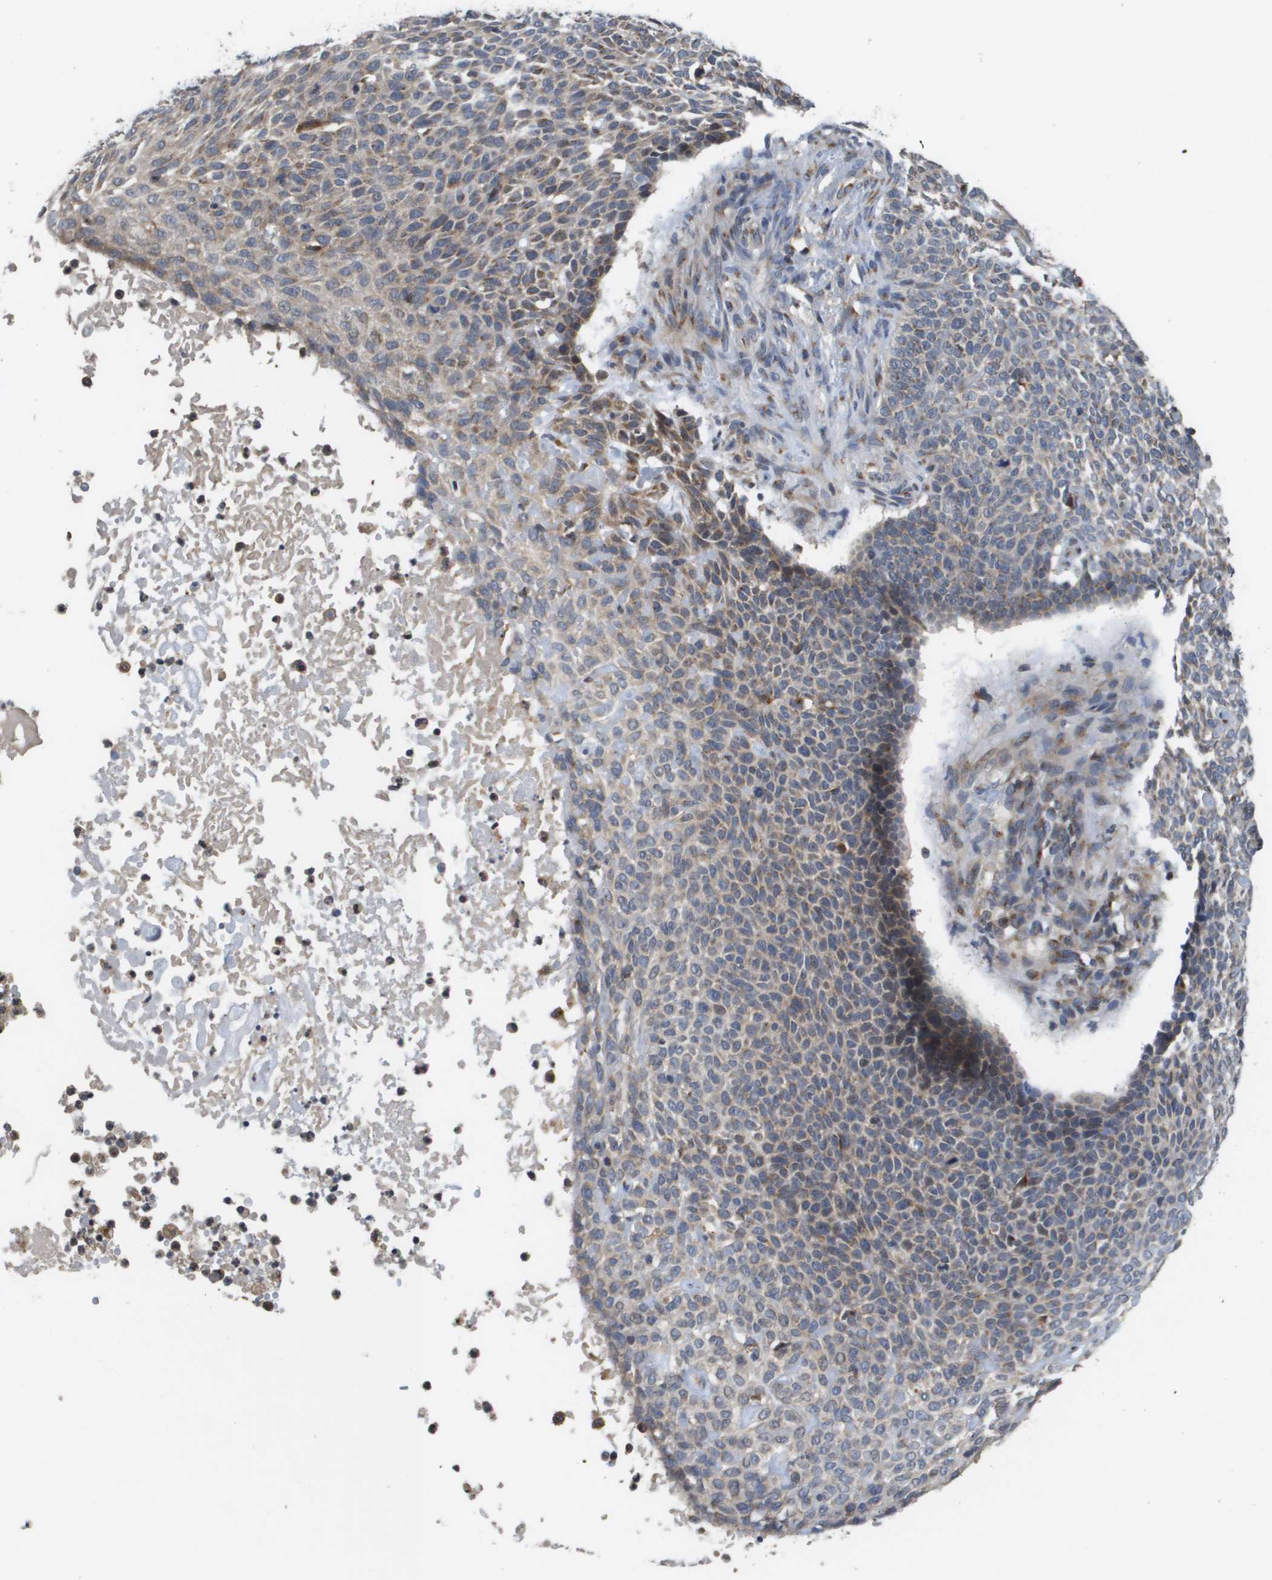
{"staining": {"intensity": "weak", "quantity": "<25%", "location": "cytoplasmic/membranous"}, "tissue": "skin cancer", "cell_type": "Tumor cells", "image_type": "cancer", "snomed": [{"axis": "morphology", "description": "Normal tissue, NOS"}, {"axis": "morphology", "description": "Basal cell carcinoma"}, {"axis": "topography", "description": "Skin"}], "caption": "Skin cancer (basal cell carcinoma) was stained to show a protein in brown. There is no significant staining in tumor cells.", "gene": "PCK1", "patient": {"sex": "male", "age": 87}}